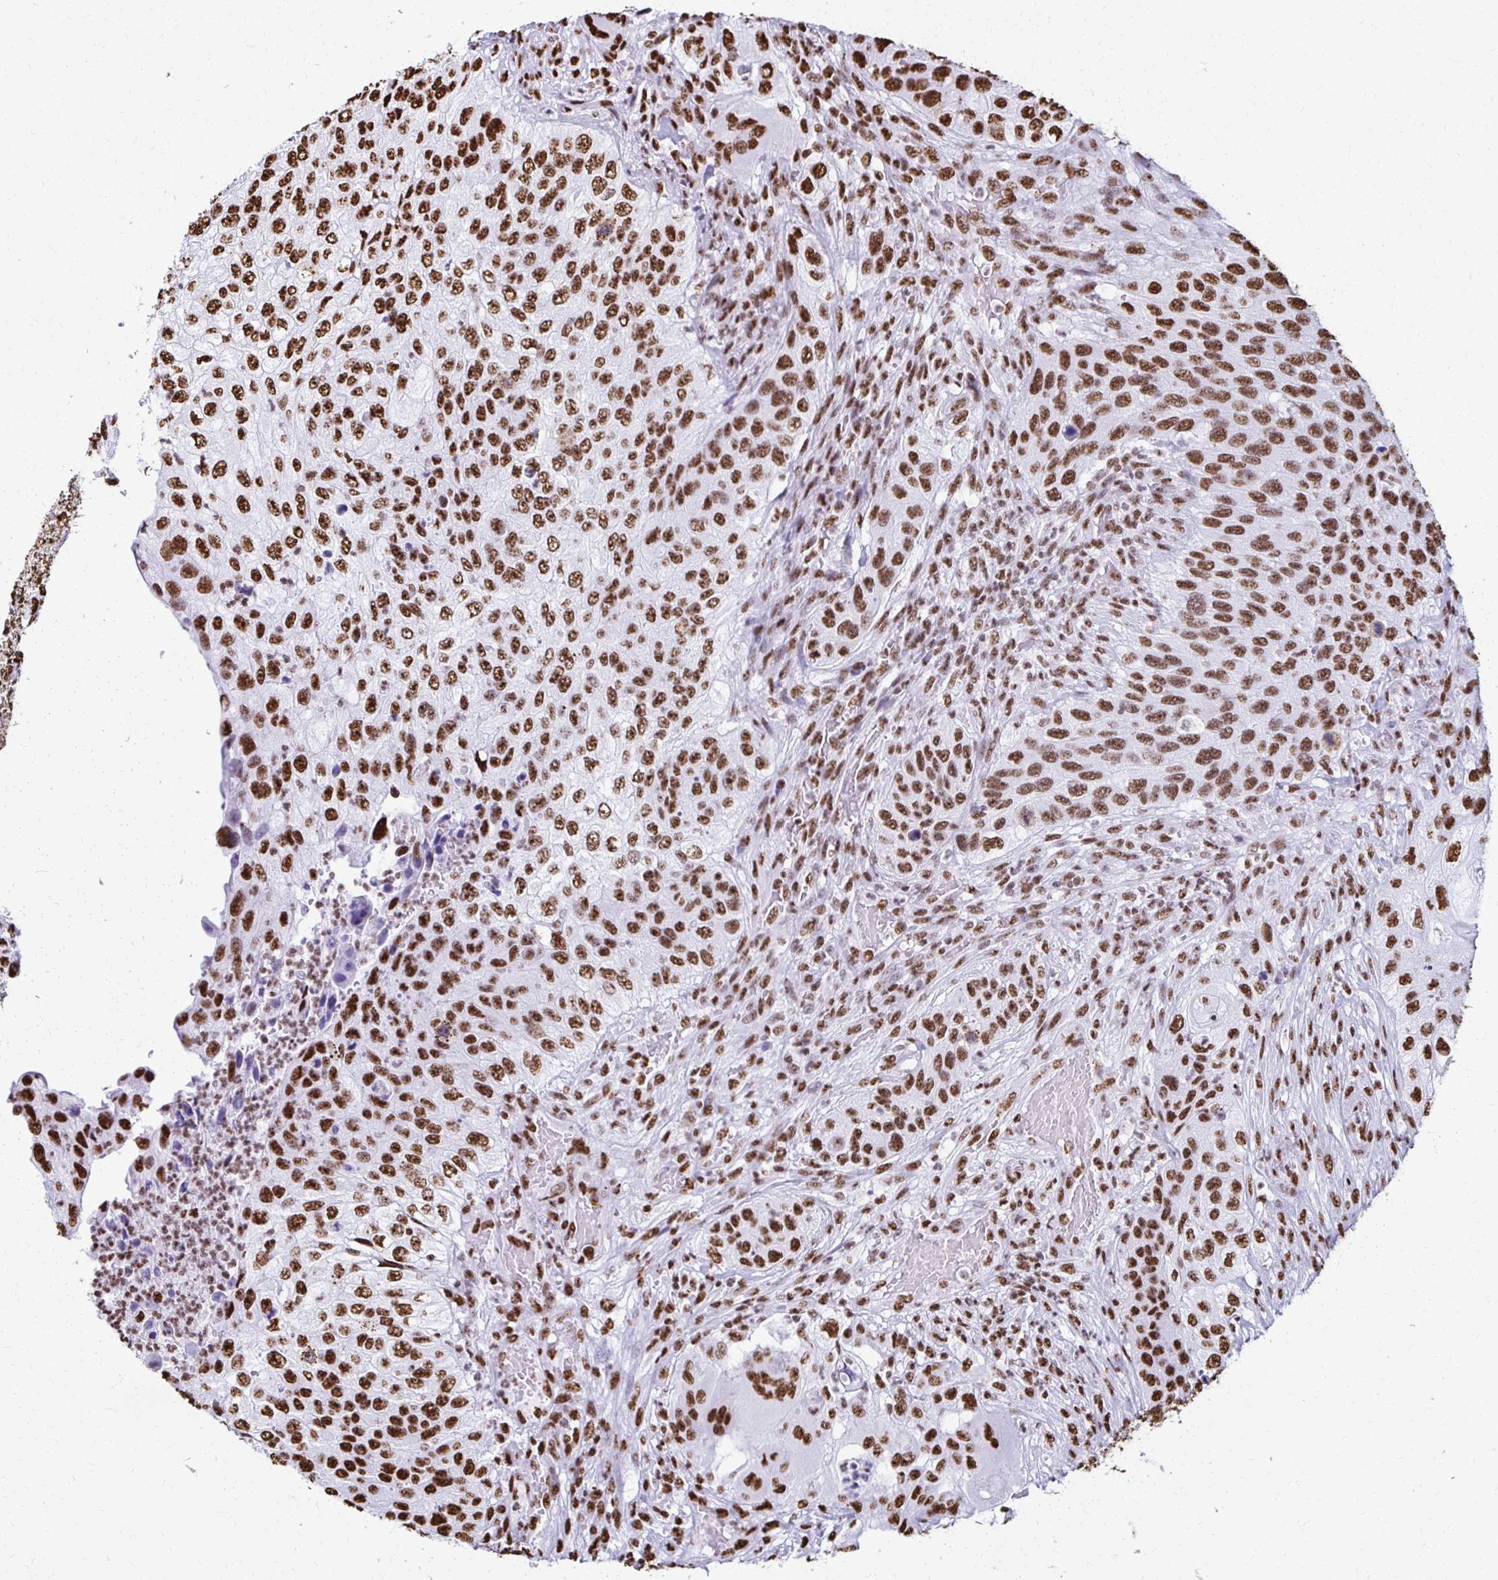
{"staining": {"intensity": "strong", "quantity": ">75%", "location": "nuclear"}, "tissue": "urothelial cancer", "cell_type": "Tumor cells", "image_type": "cancer", "snomed": [{"axis": "morphology", "description": "Urothelial carcinoma, High grade"}, {"axis": "topography", "description": "Urinary bladder"}], "caption": "Tumor cells display high levels of strong nuclear expression in approximately >75% of cells in urothelial cancer. (brown staining indicates protein expression, while blue staining denotes nuclei).", "gene": "NONO", "patient": {"sex": "female", "age": 60}}